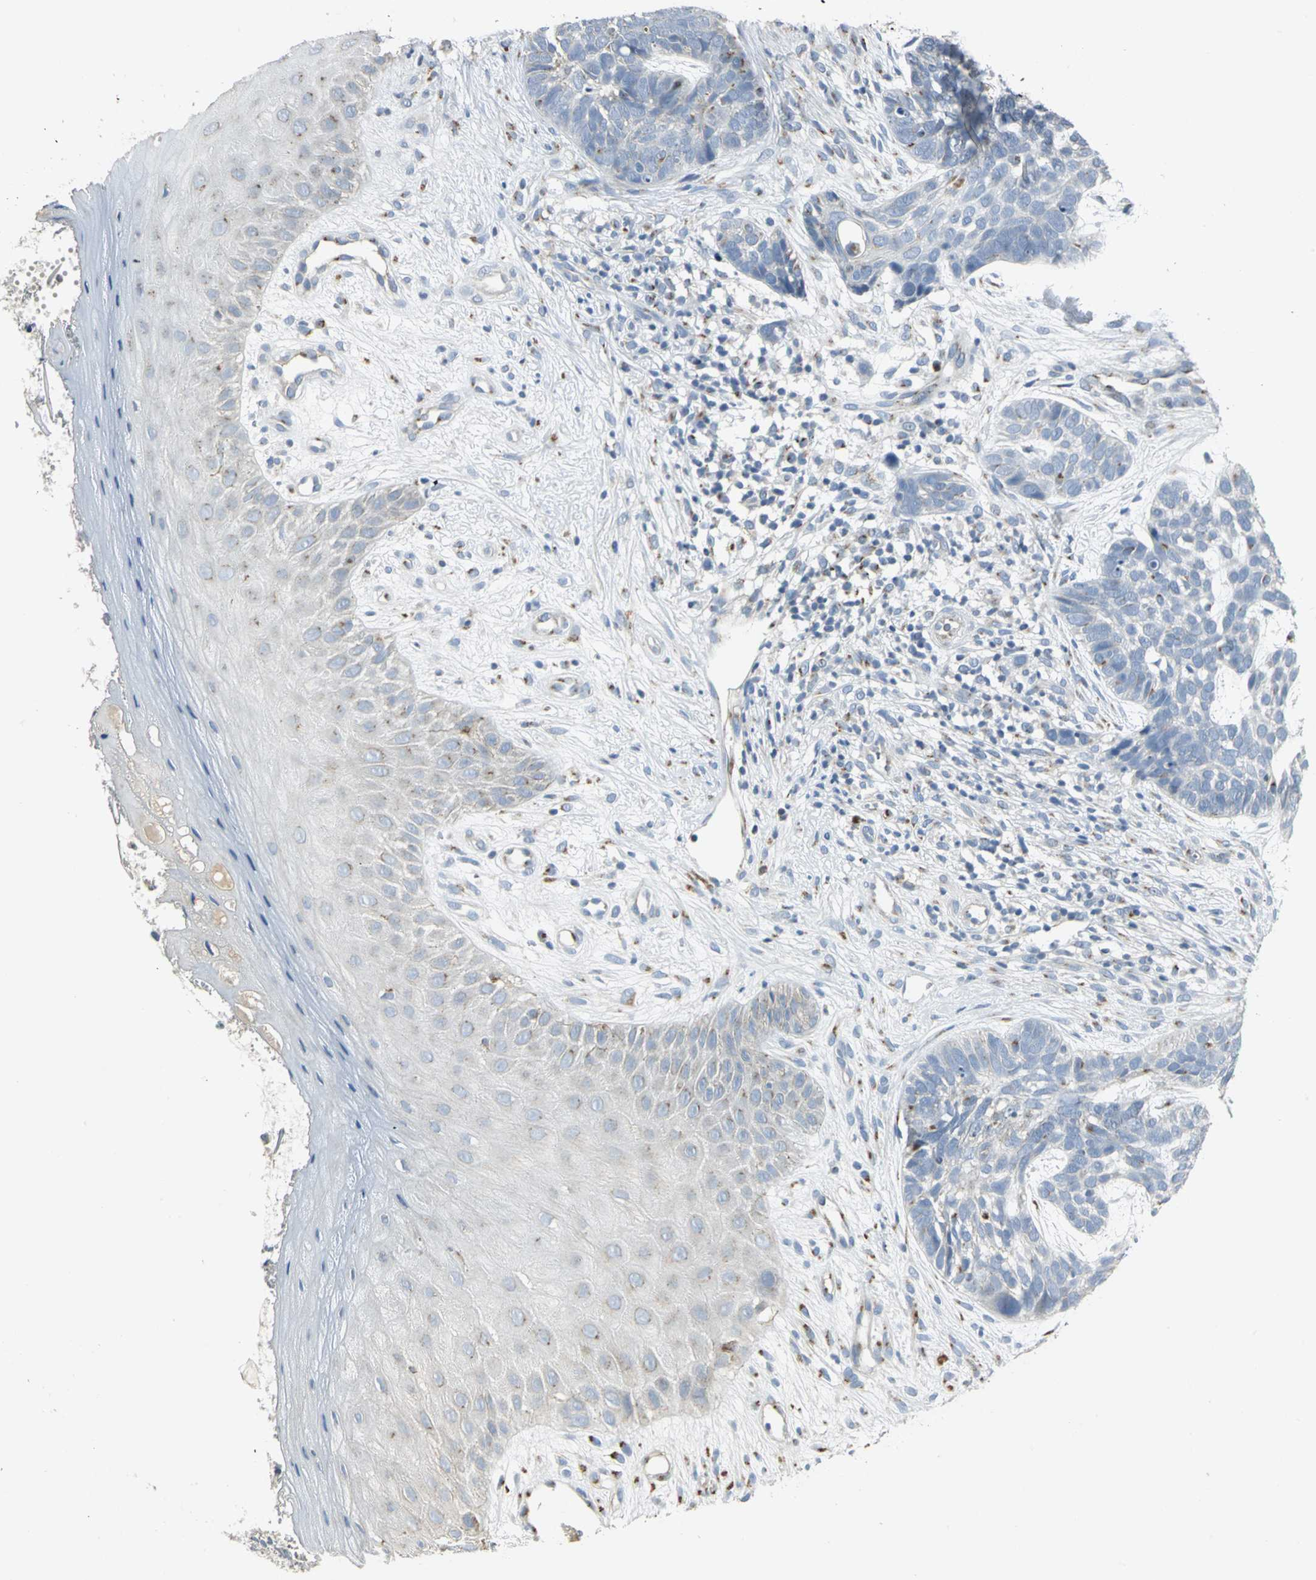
{"staining": {"intensity": "negative", "quantity": "none", "location": "none"}, "tissue": "skin cancer", "cell_type": "Tumor cells", "image_type": "cancer", "snomed": [{"axis": "morphology", "description": "Basal cell carcinoma"}, {"axis": "topography", "description": "Skin"}], "caption": "DAB immunohistochemical staining of human skin basal cell carcinoma exhibits no significant positivity in tumor cells.", "gene": "TM9SF2", "patient": {"sex": "male", "age": 87}}